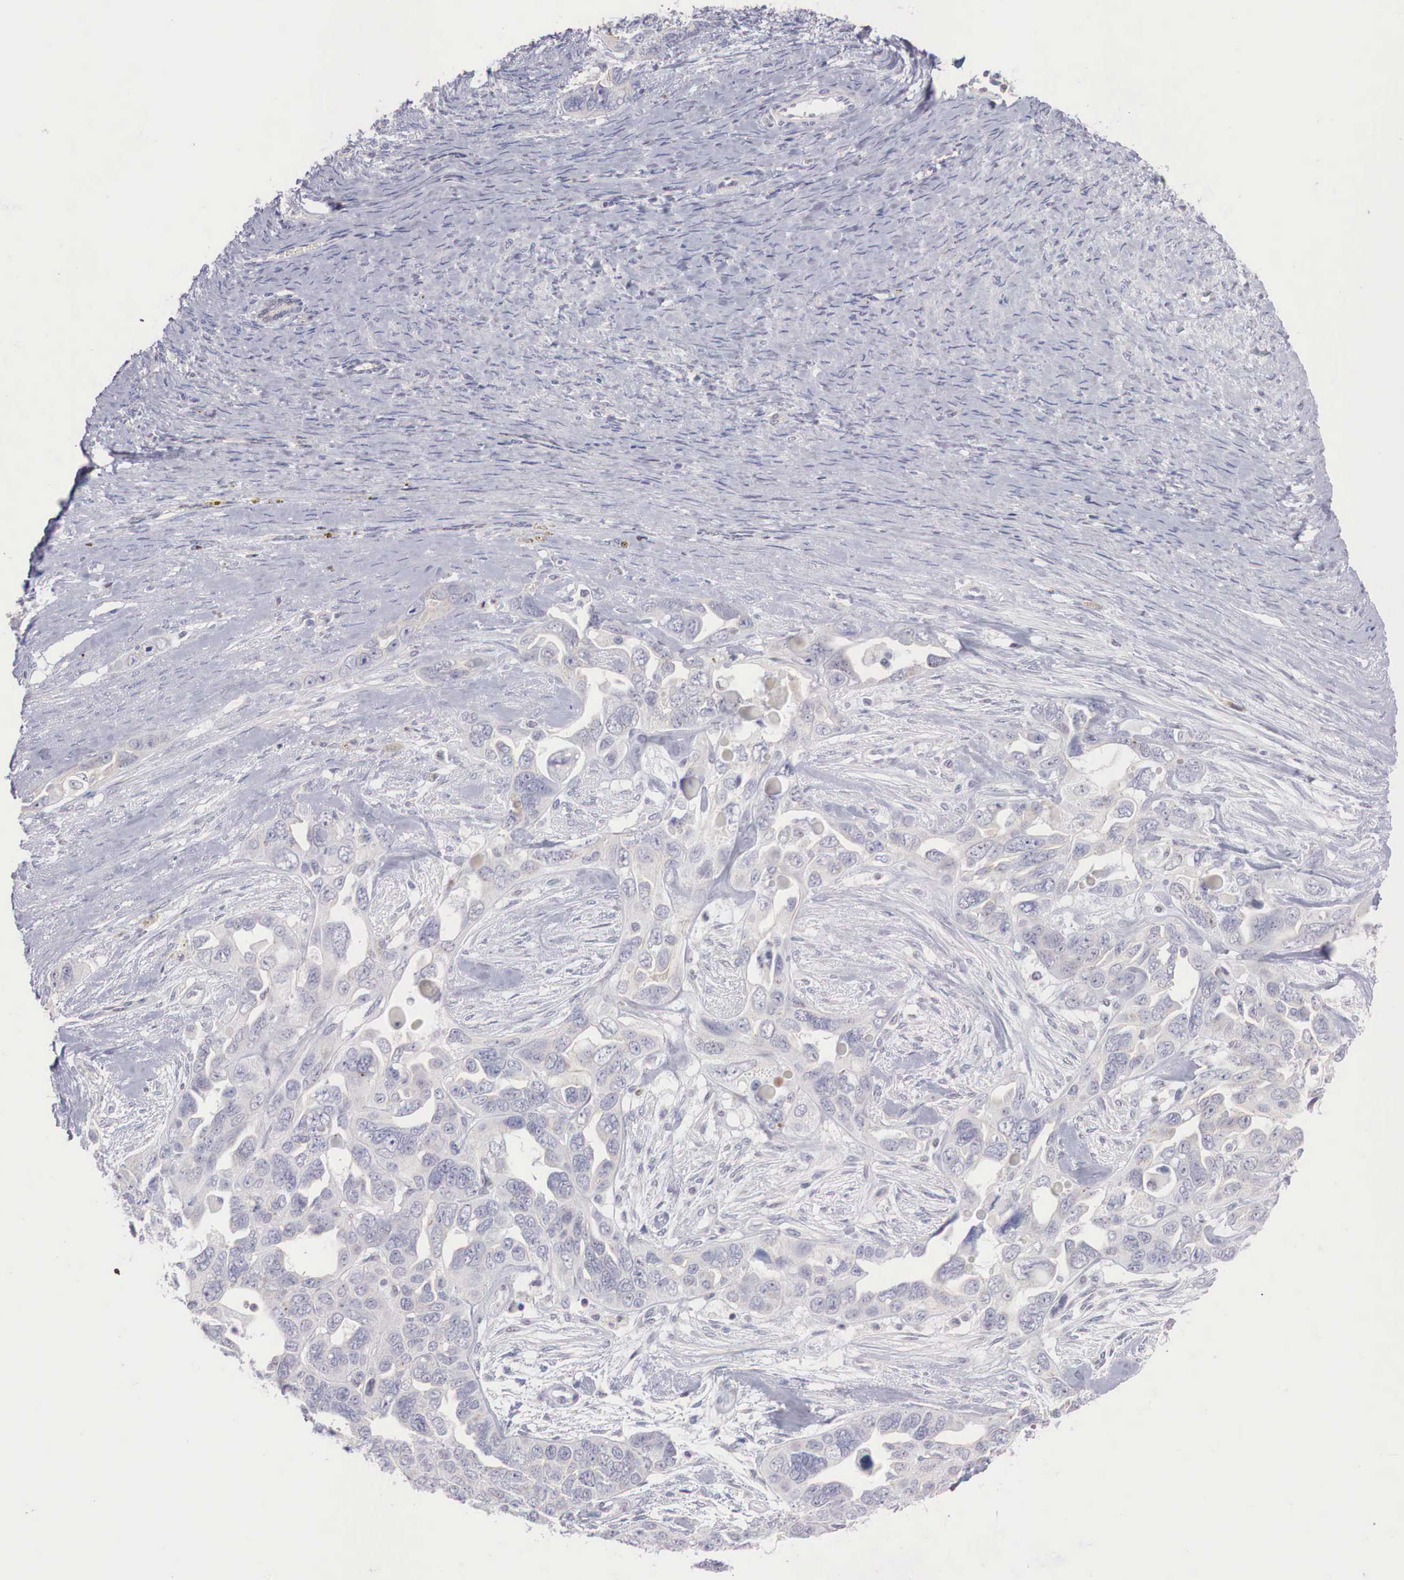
{"staining": {"intensity": "negative", "quantity": "none", "location": "none"}, "tissue": "ovarian cancer", "cell_type": "Tumor cells", "image_type": "cancer", "snomed": [{"axis": "morphology", "description": "Cystadenocarcinoma, serous, NOS"}, {"axis": "topography", "description": "Ovary"}], "caption": "Ovarian serous cystadenocarcinoma was stained to show a protein in brown. There is no significant staining in tumor cells.", "gene": "TRIM13", "patient": {"sex": "female", "age": 63}}